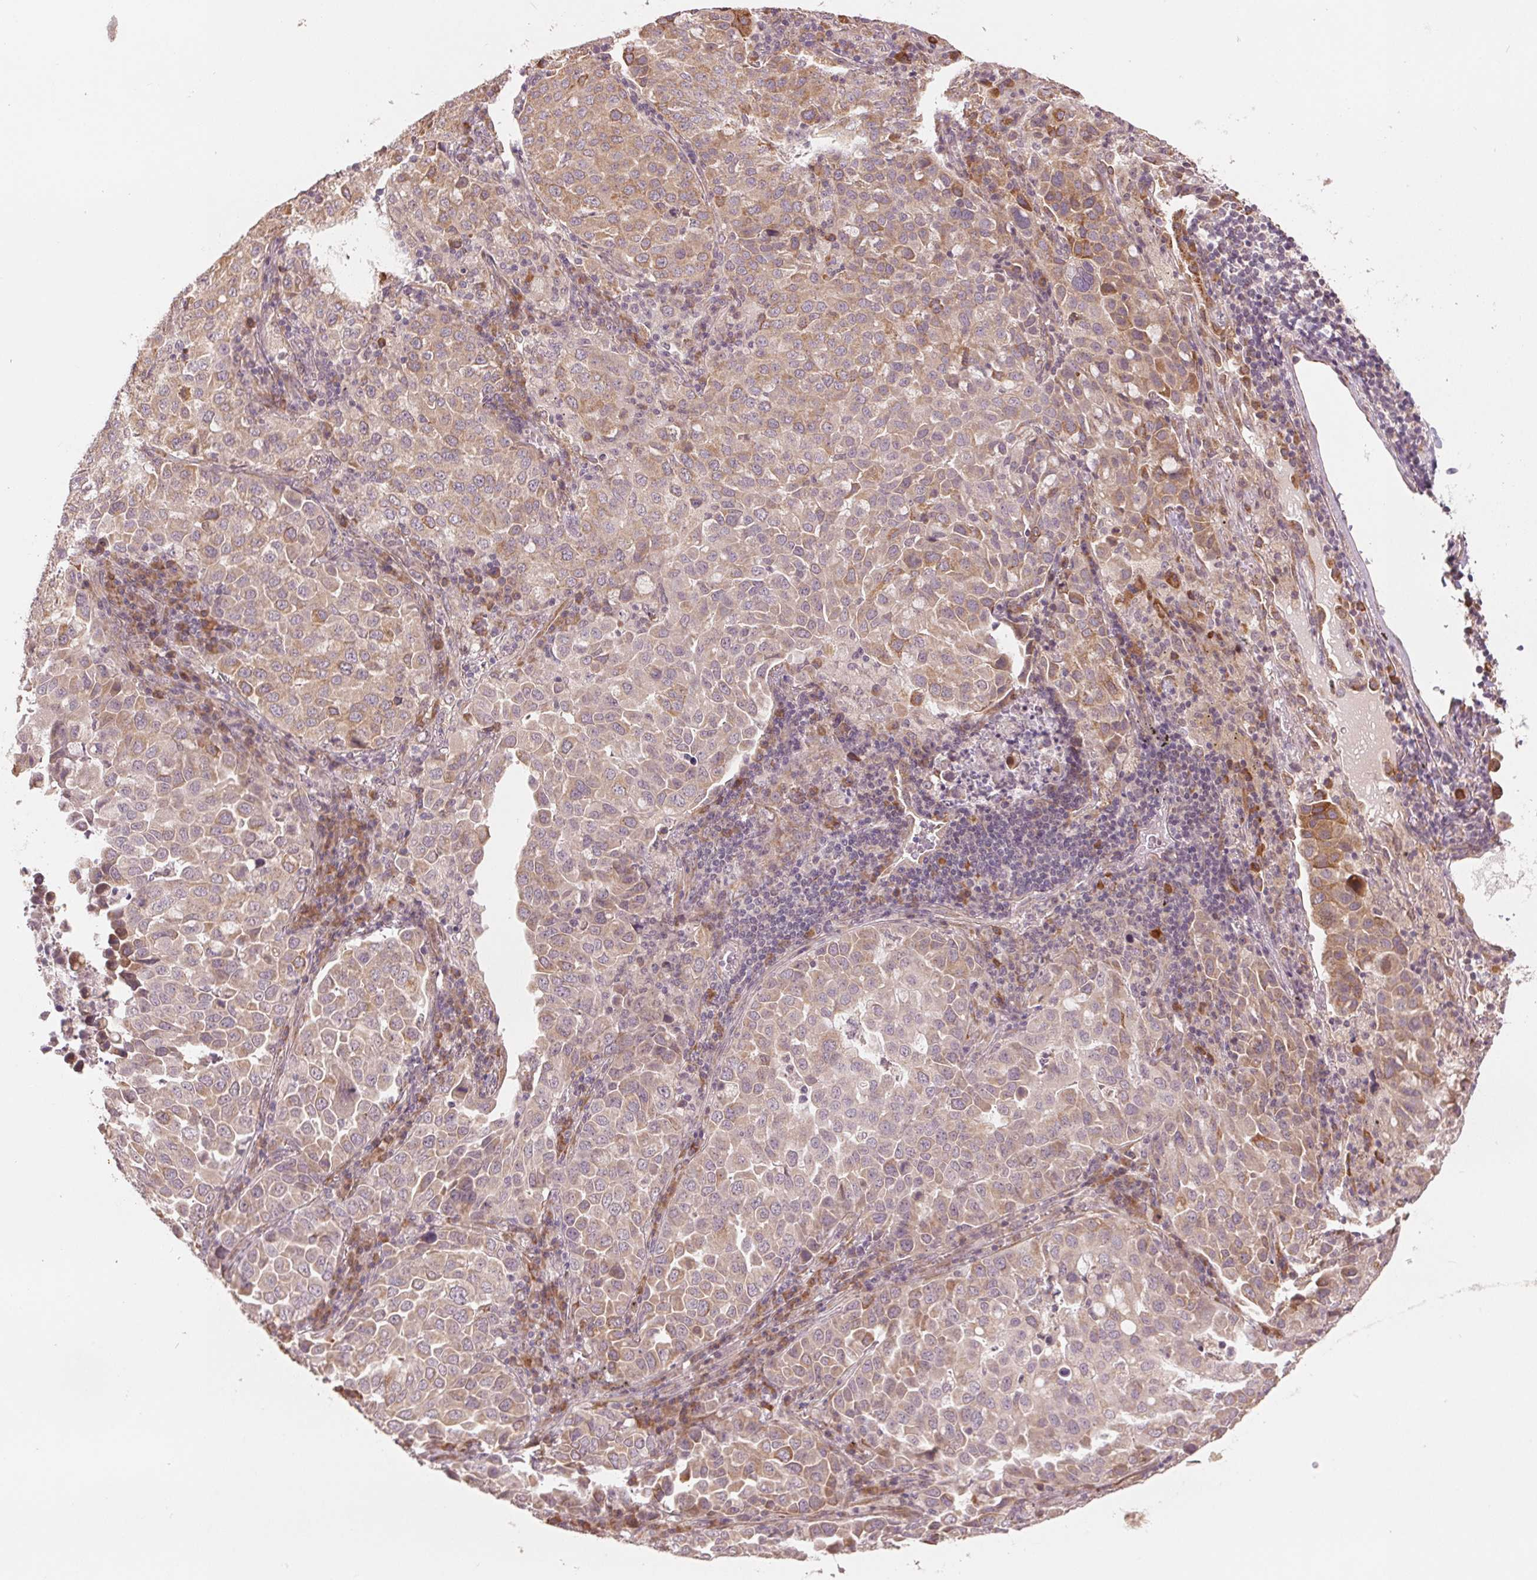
{"staining": {"intensity": "moderate", "quantity": "25%-75%", "location": "cytoplasmic/membranous"}, "tissue": "lung cancer", "cell_type": "Tumor cells", "image_type": "cancer", "snomed": [{"axis": "morphology", "description": "Adenocarcinoma, NOS"}, {"axis": "morphology", "description": "Adenocarcinoma, metastatic, NOS"}, {"axis": "topography", "description": "Lymph node"}, {"axis": "topography", "description": "Lung"}], "caption": "Metastatic adenocarcinoma (lung) stained for a protein (brown) exhibits moderate cytoplasmic/membranous positive expression in approximately 25%-75% of tumor cells.", "gene": "SLC20A1", "patient": {"sex": "female", "age": 65}}